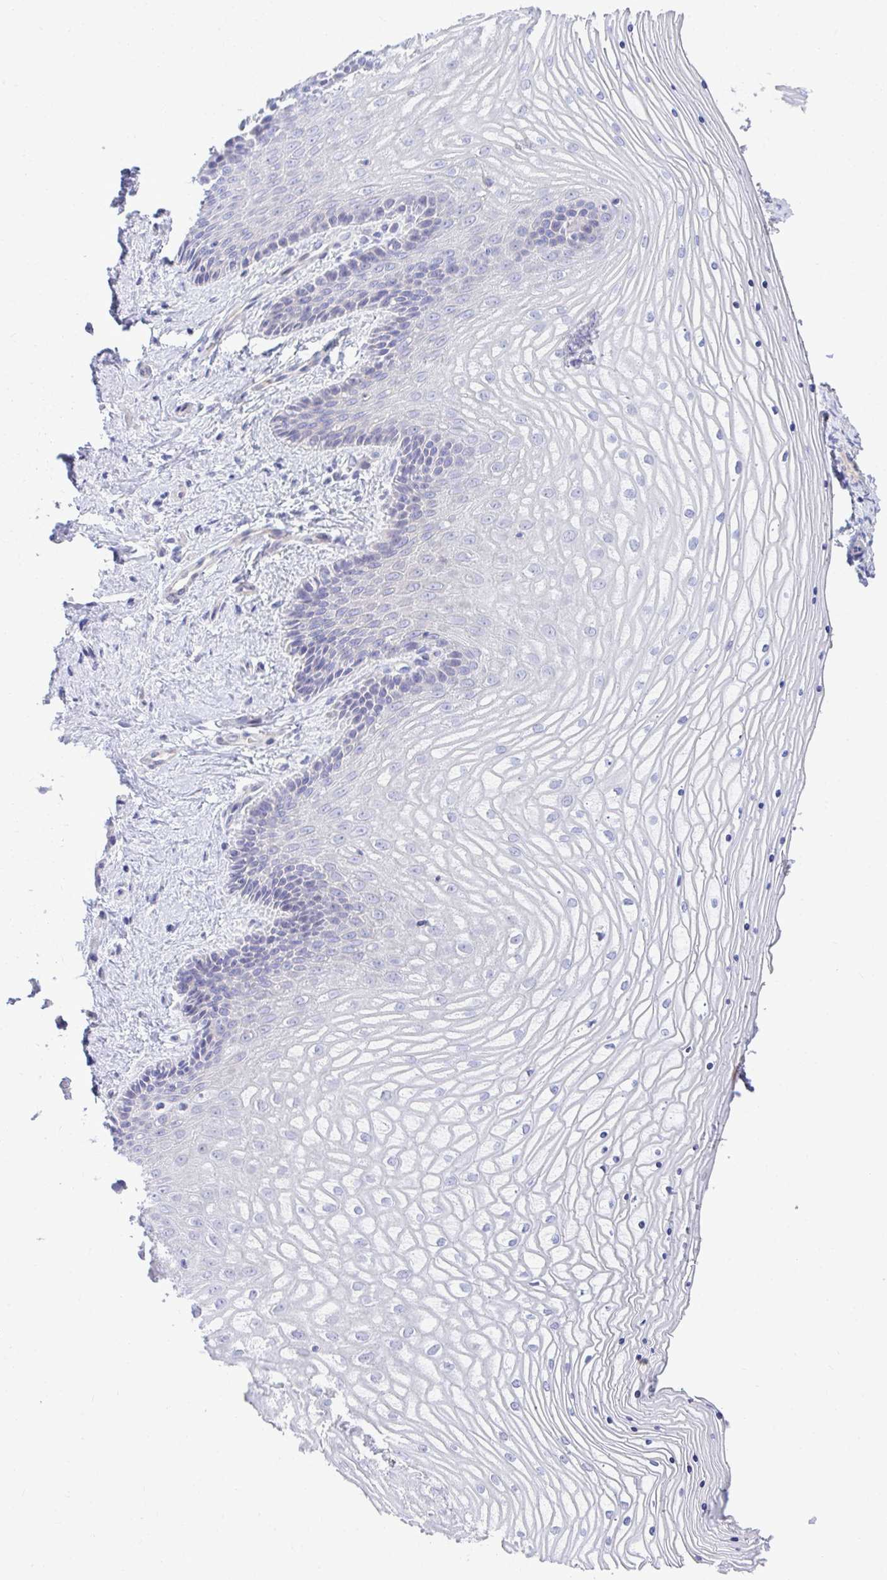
{"staining": {"intensity": "negative", "quantity": "none", "location": "none"}, "tissue": "vagina", "cell_type": "Squamous epithelial cells", "image_type": "normal", "snomed": [{"axis": "morphology", "description": "Normal tissue, NOS"}, {"axis": "topography", "description": "Vagina"}], "caption": "The histopathology image exhibits no staining of squamous epithelial cells in normal vagina.", "gene": "MED9", "patient": {"sex": "female", "age": 45}}